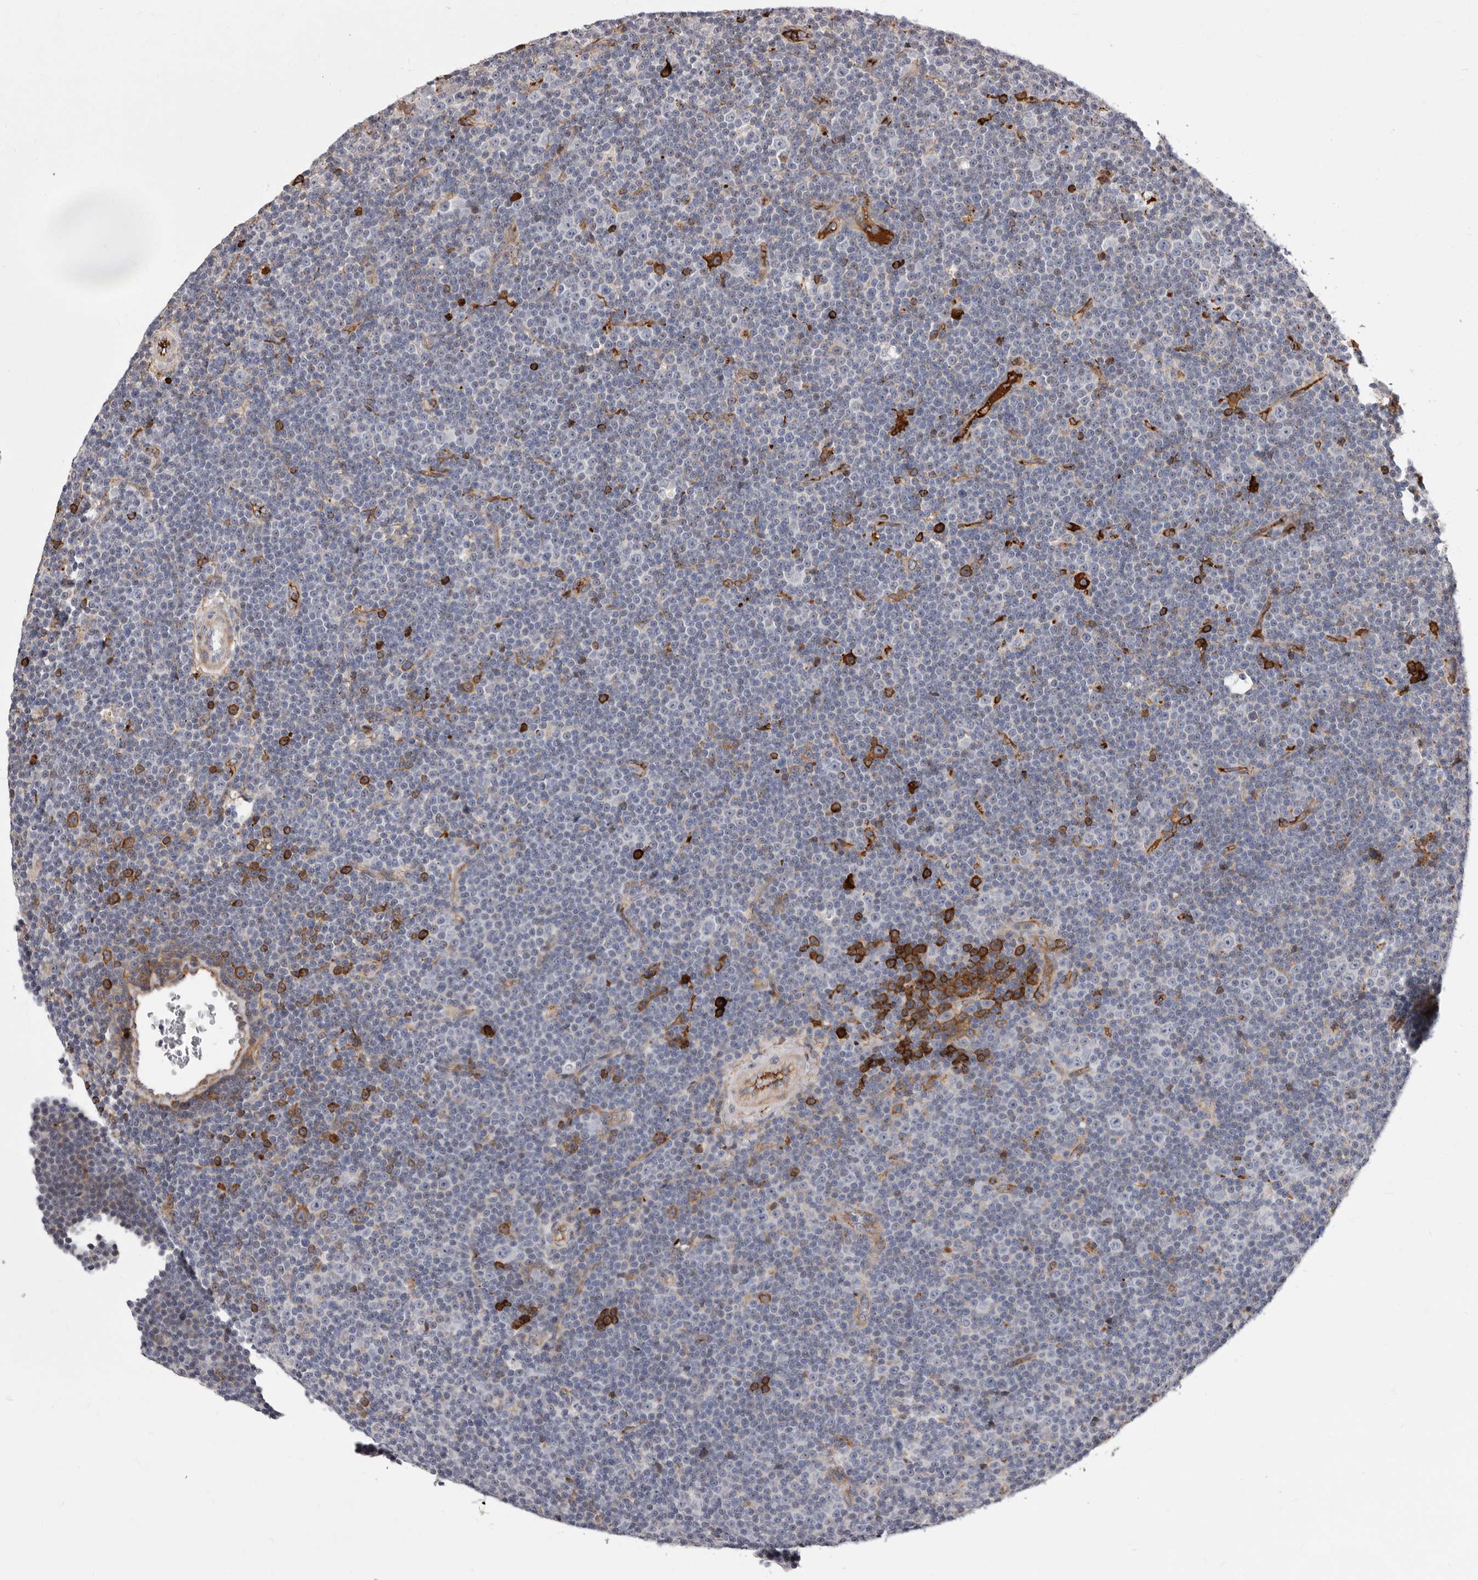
{"staining": {"intensity": "negative", "quantity": "none", "location": "none"}, "tissue": "lymphoma", "cell_type": "Tumor cells", "image_type": "cancer", "snomed": [{"axis": "morphology", "description": "Malignant lymphoma, non-Hodgkin's type, Low grade"}, {"axis": "topography", "description": "Lymph node"}], "caption": "Malignant lymphoma, non-Hodgkin's type (low-grade) was stained to show a protein in brown. There is no significant staining in tumor cells.", "gene": "NUBPL", "patient": {"sex": "female", "age": 67}}